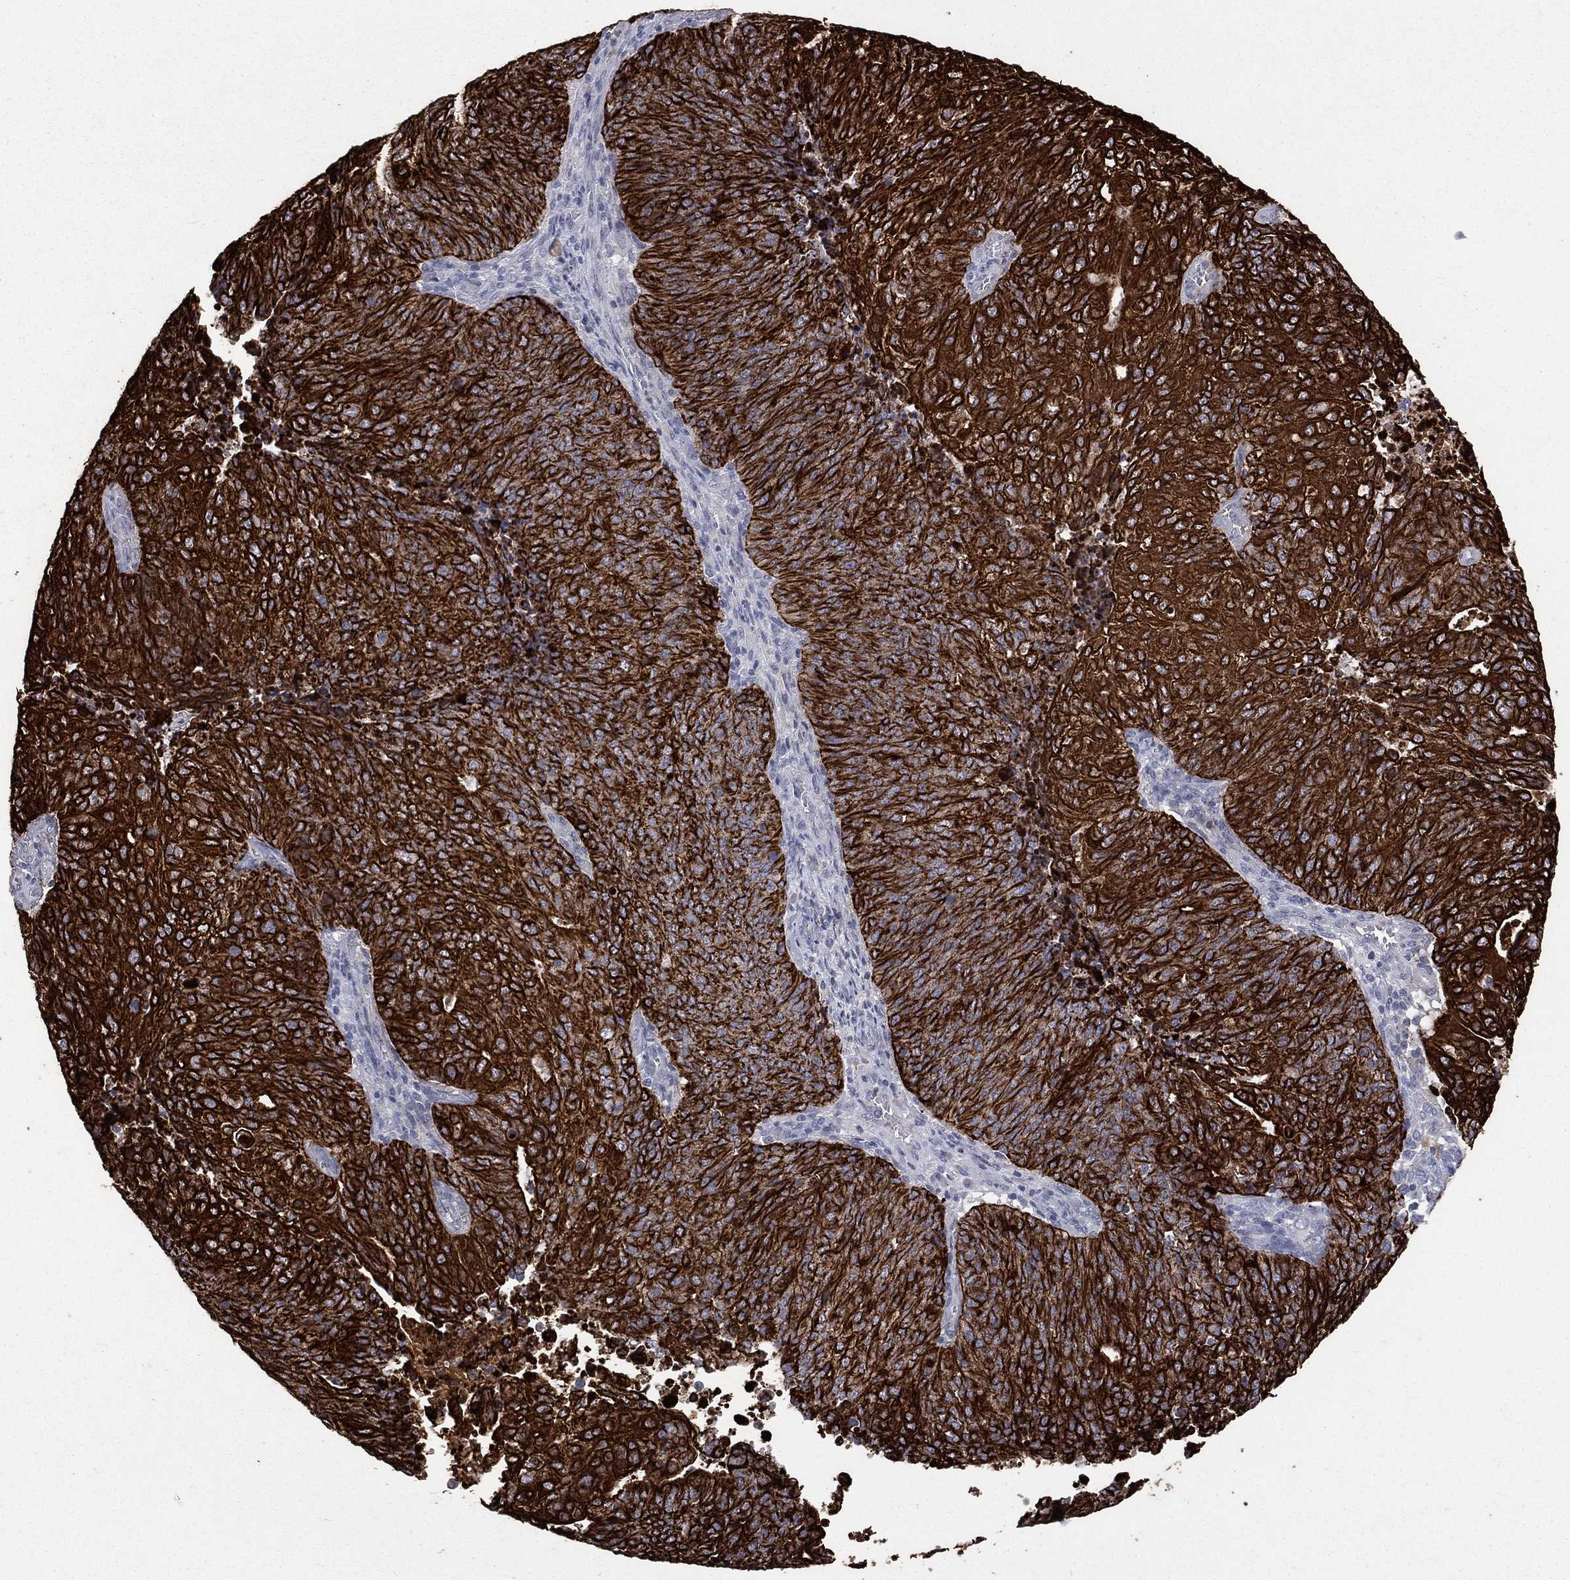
{"staining": {"intensity": "strong", "quantity": ">75%", "location": "cytoplasmic/membranous"}, "tissue": "endometrial cancer", "cell_type": "Tumor cells", "image_type": "cancer", "snomed": [{"axis": "morphology", "description": "Adenocarcinoma, NOS"}, {"axis": "topography", "description": "Endometrium"}], "caption": "This photomicrograph displays endometrial adenocarcinoma stained with immunohistochemistry (IHC) to label a protein in brown. The cytoplasmic/membranous of tumor cells show strong positivity for the protein. Nuclei are counter-stained blue.", "gene": "KRT7", "patient": {"sex": "female", "age": 82}}